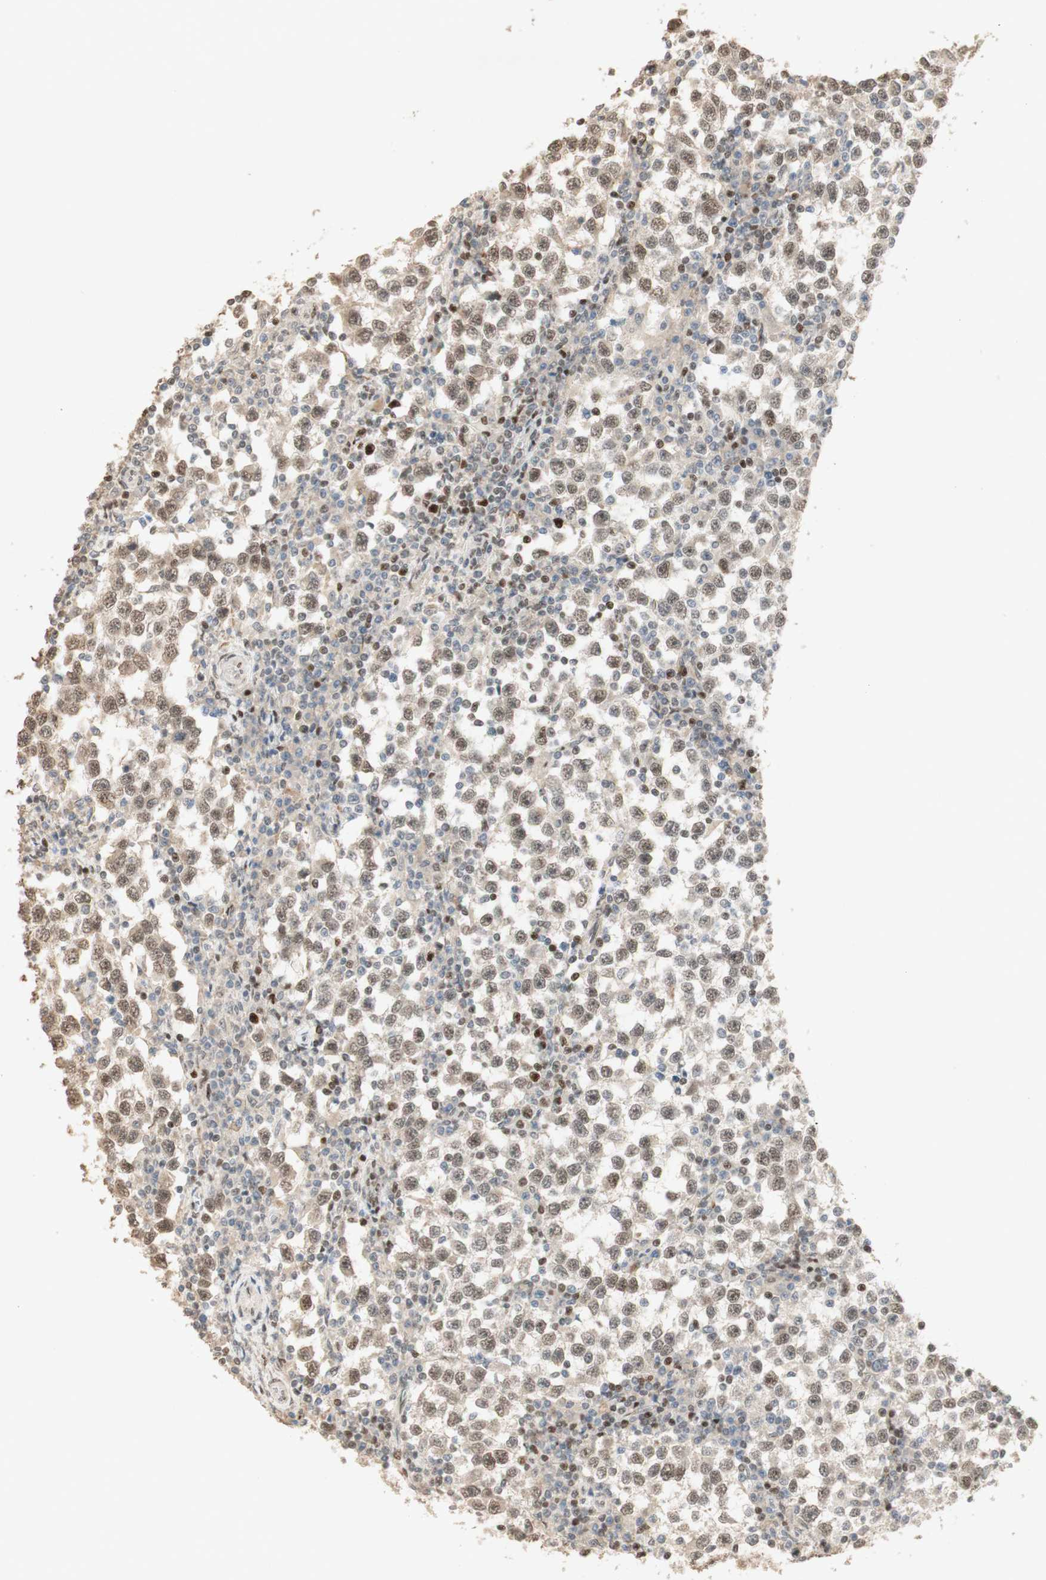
{"staining": {"intensity": "weak", "quantity": "25%-75%", "location": "nuclear"}, "tissue": "testis cancer", "cell_type": "Tumor cells", "image_type": "cancer", "snomed": [{"axis": "morphology", "description": "Seminoma, NOS"}, {"axis": "topography", "description": "Testis"}], "caption": "Tumor cells demonstrate low levels of weak nuclear staining in approximately 25%-75% of cells in human testis cancer.", "gene": "FOXP1", "patient": {"sex": "male", "age": 65}}